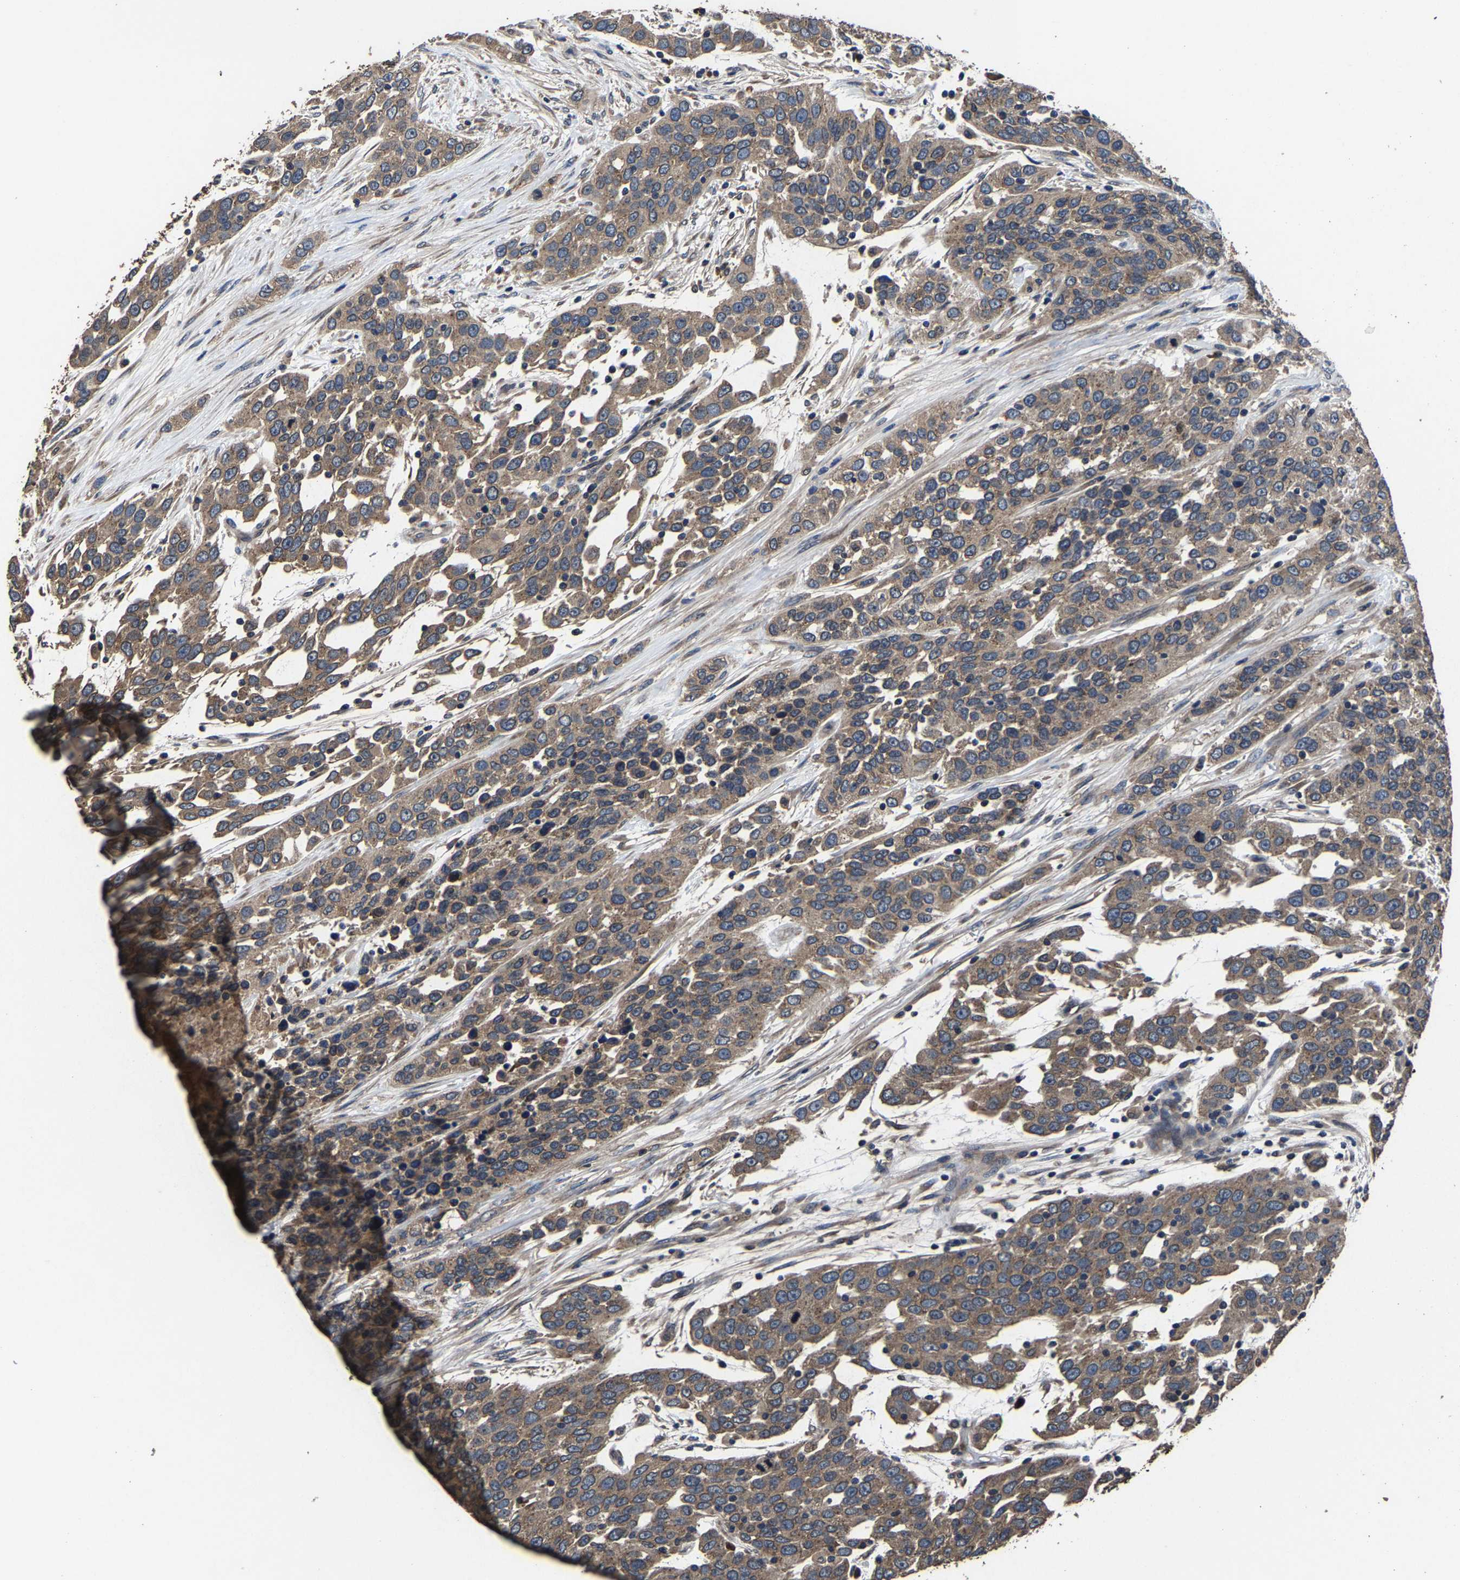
{"staining": {"intensity": "moderate", "quantity": ">75%", "location": "cytoplasmic/membranous"}, "tissue": "urothelial cancer", "cell_type": "Tumor cells", "image_type": "cancer", "snomed": [{"axis": "morphology", "description": "Urothelial carcinoma, High grade"}, {"axis": "topography", "description": "Urinary bladder"}], "caption": "Protein expression analysis of human high-grade urothelial carcinoma reveals moderate cytoplasmic/membranous staining in approximately >75% of tumor cells.", "gene": "EBAG9", "patient": {"sex": "female", "age": 80}}